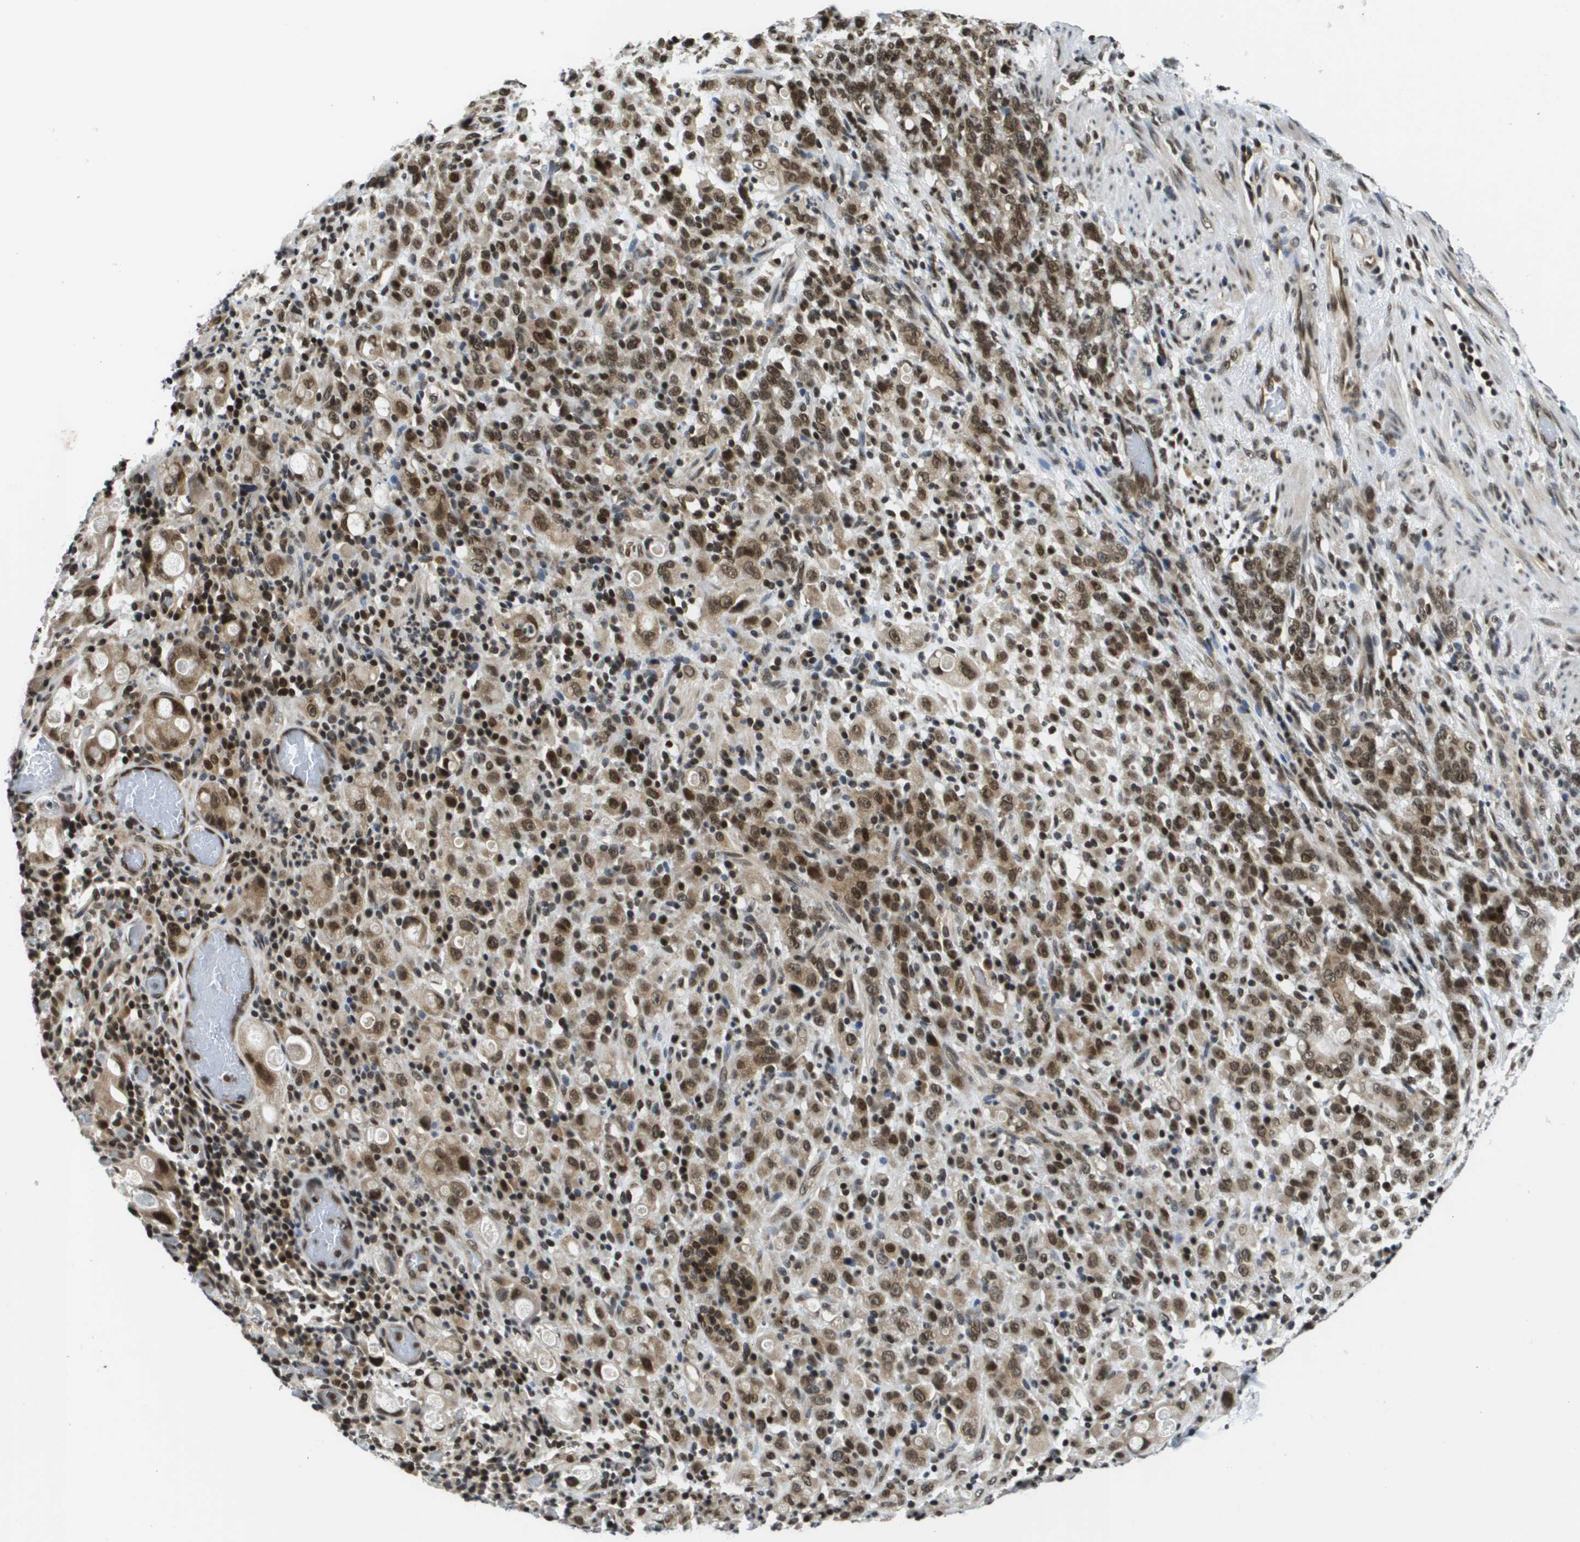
{"staining": {"intensity": "strong", "quantity": ">75%", "location": "cytoplasmic/membranous,nuclear"}, "tissue": "stomach cancer", "cell_type": "Tumor cells", "image_type": "cancer", "snomed": [{"axis": "morphology", "description": "Adenocarcinoma, NOS"}, {"axis": "topography", "description": "Stomach, lower"}], "caption": "A micrograph showing strong cytoplasmic/membranous and nuclear staining in about >75% of tumor cells in stomach cancer, as visualized by brown immunohistochemical staining.", "gene": "RECQL4", "patient": {"sex": "male", "age": 88}}